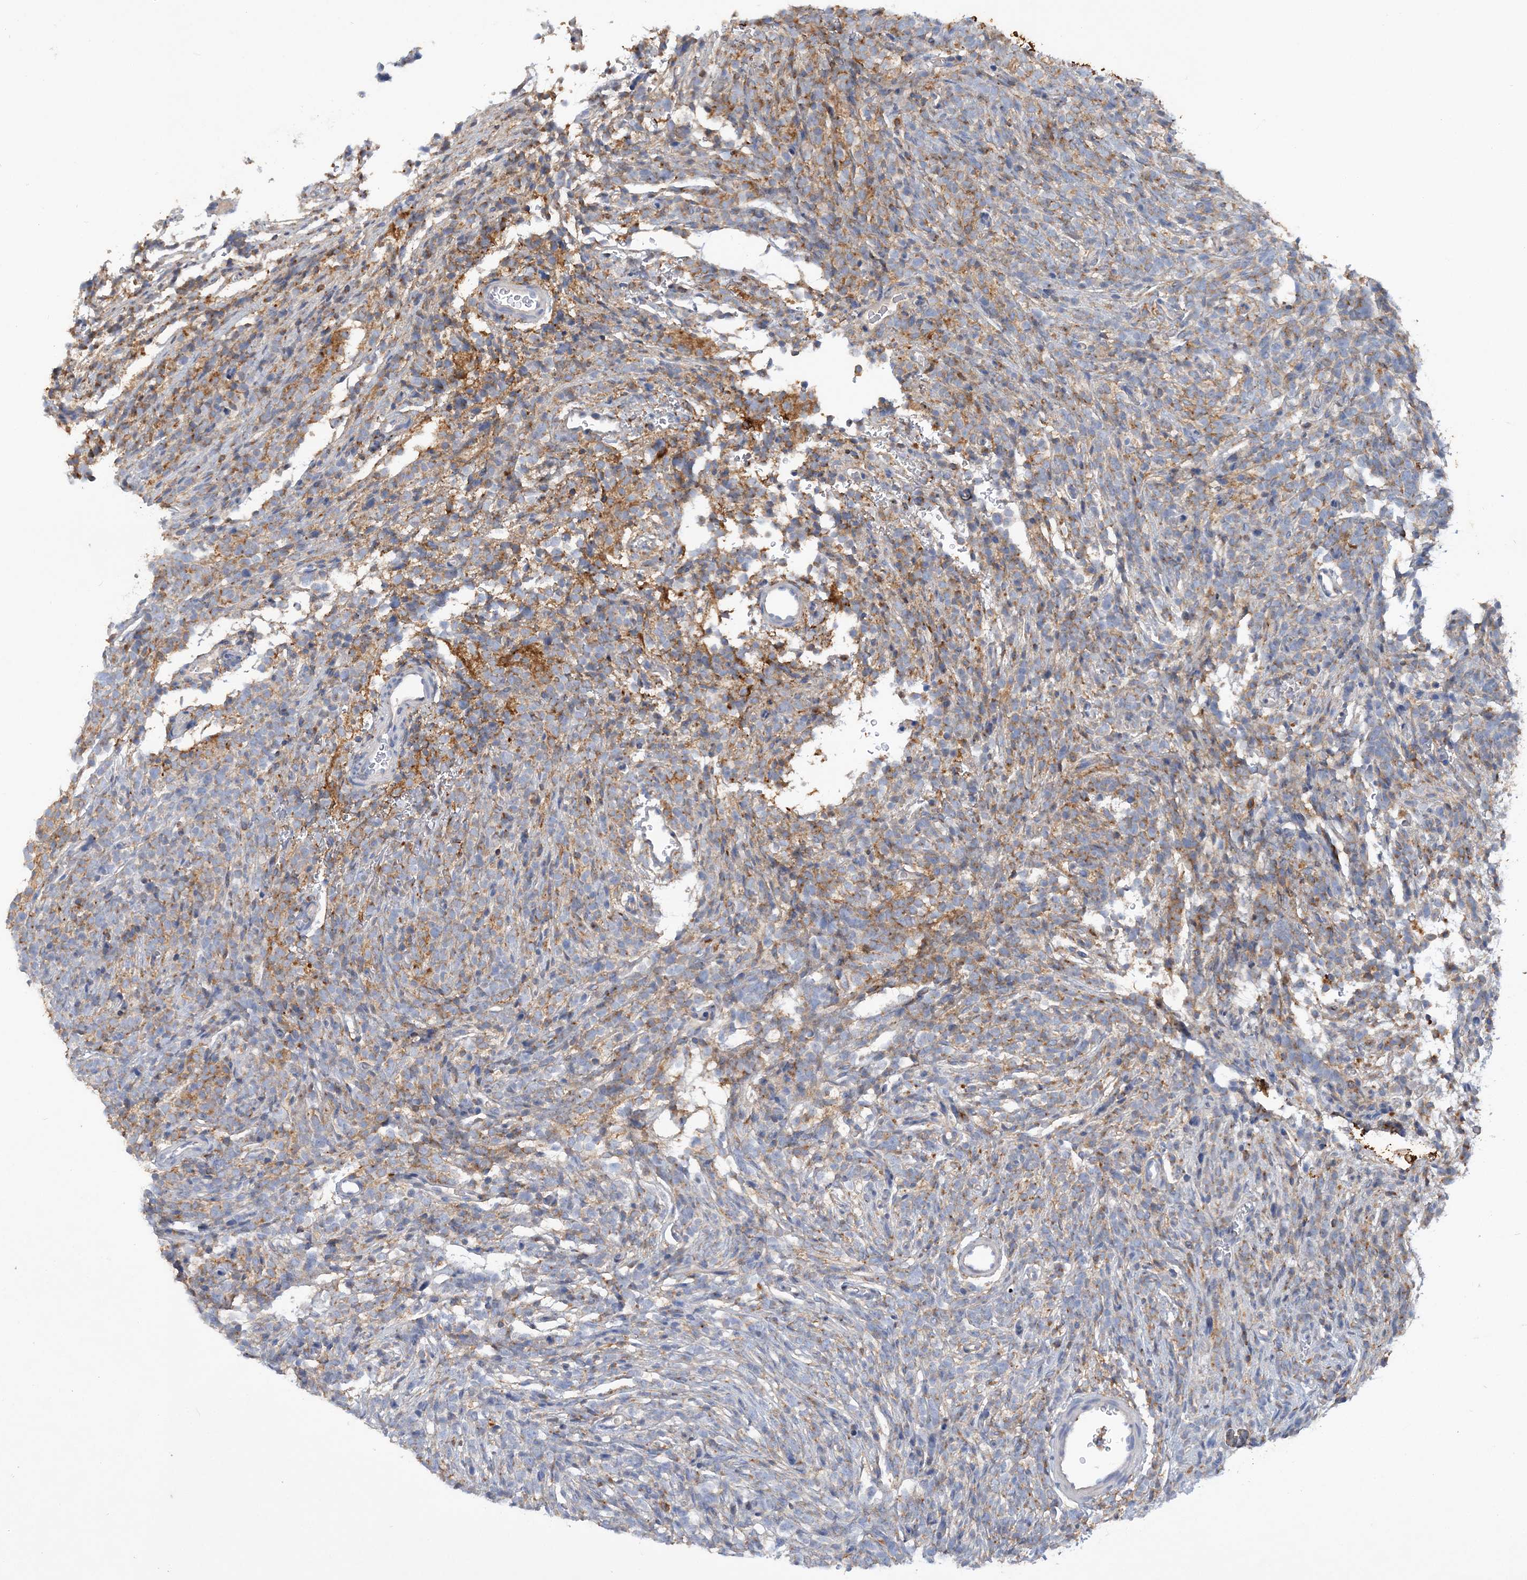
{"staining": {"intensity": "weak", "quantity": "25%-75%", "location": "cytoplasmic/membranous"}, "tissue": "glioma", "cell_type": "Tumor cells", "image_type": "cancer", "snomed": [{"axis": "morphology", "description": "Glioma, malignant, Low grade"}, {"axis": "topography", "description": "Brain"}], "caption": "DAB (3,3'-diaminobenzidine) immunohistochemical staining of human malignant glioma (low-grade) demonstrates weak cytoplasmic/membranous protein staining in about 25%-75% of tumor cells. (DAB (3,3'-diaminobenzidine) IHC, brown staining for protein, blue staining for nuclei).", "gene": "GRINA", "patient": {"sex": "female", "age": 1}}